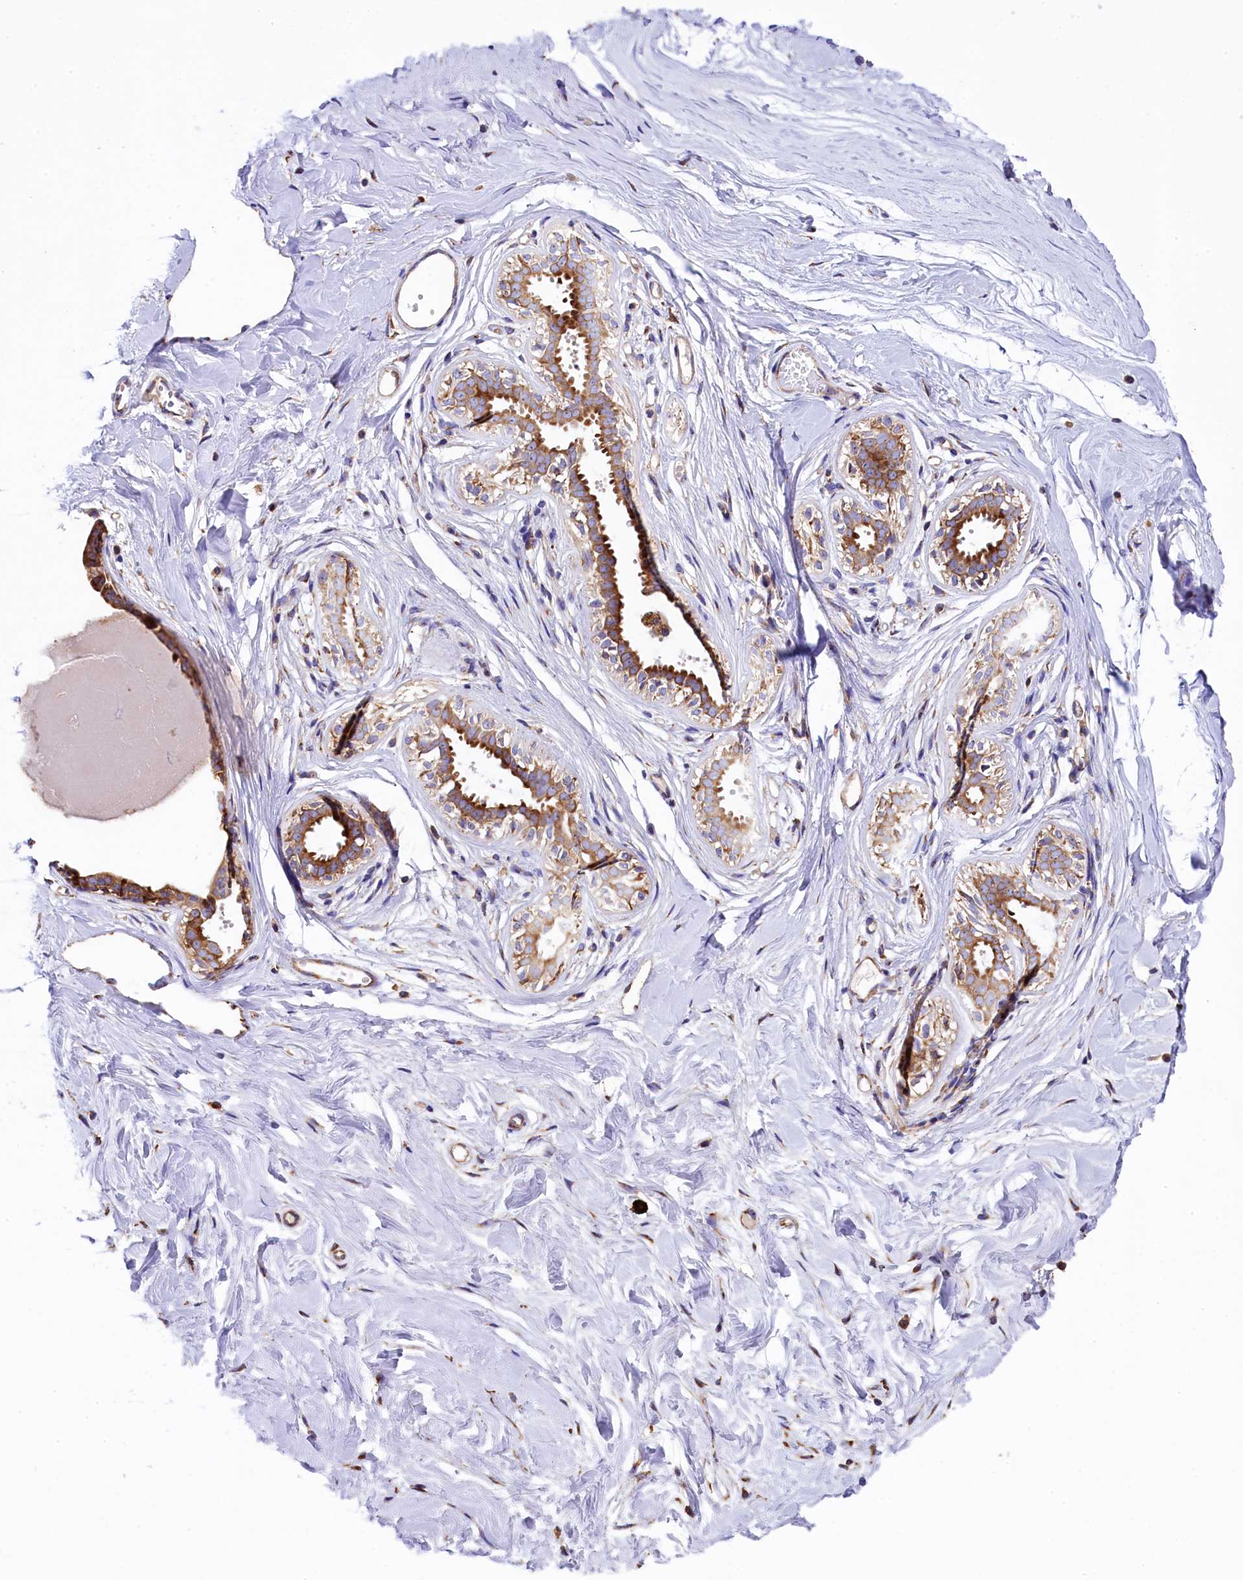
{"staining": {"intensity": "negative", "quantity": "none", "location": "none"}, "tissue": "breast", "cell_type": "Adipocytes", "image_type": "normal", "snomed": [{"axis": "morphology", "description": "Normal tissue, NOS"}, {"axis": "topography", "description": "Breast"}], "caption": "Immunohistochemistry histopathology image of normal breast: human breast stained with DAB reveals no significant protein staining in adipocytes. (DAB (3,3'-diaminobenzidine) immunohistochemistry, high magnification).", "gene": "CAPS2", "patient": {"sex": "female", "age": 45}}